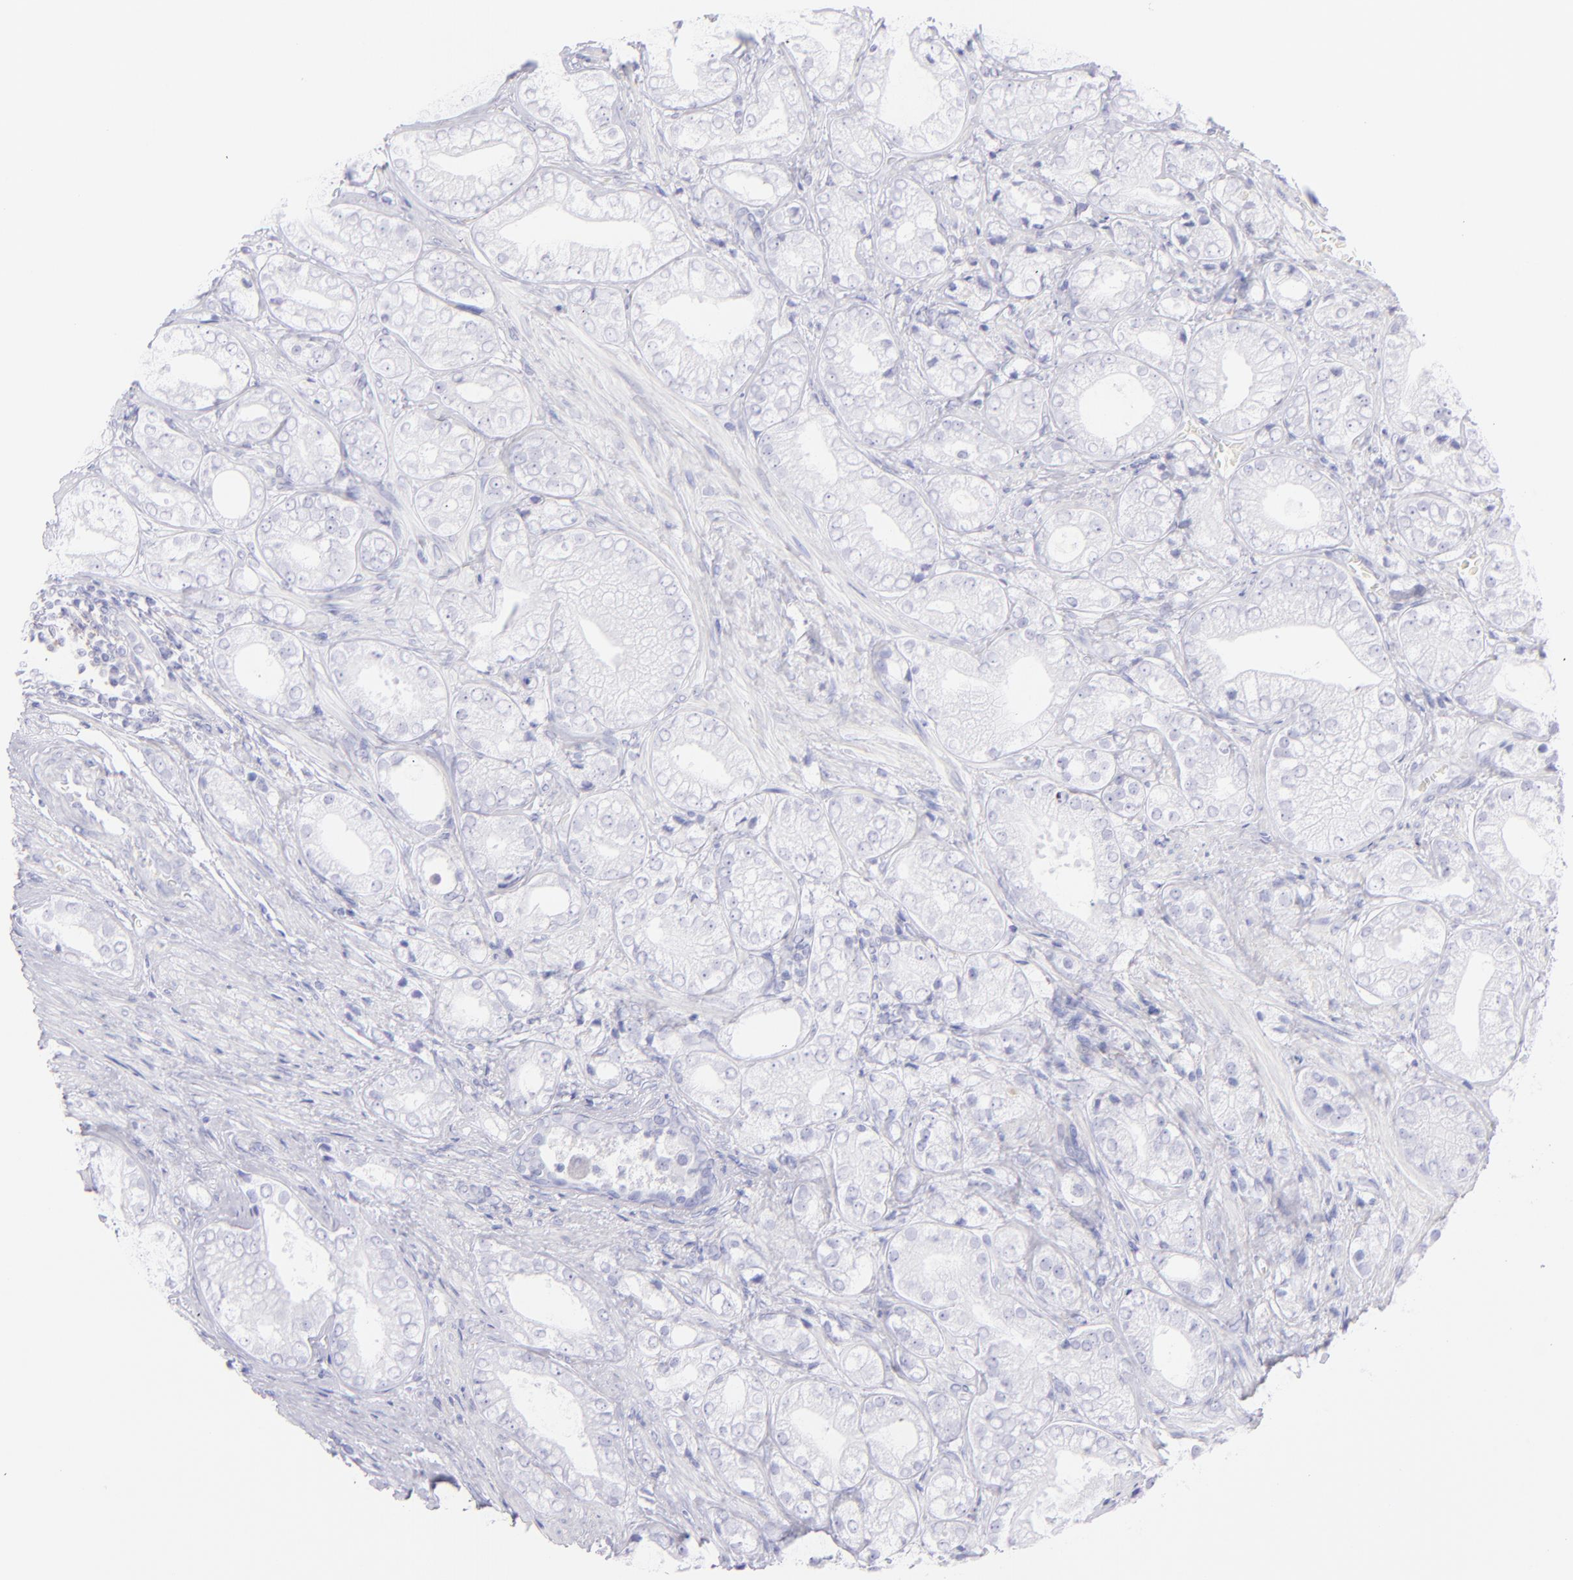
{"staining": {"intensity": "negative", "quantity": "none", "location": "none"}, "tissue": "prostate cancer", "cell_type": "Tumor cells", "image_type": "cancer", "snomed": [{"axis": "morphology", "description": "Adenocarcinoma, Low grade"}, {"axis": "topography", "description": "Prostate"}], "caption": "Immunohistochemistry image of neoplastic tissue: human prostate cancer (adenocarcinoma (low-grade)) stained with DAB shows no significant protein positivity in tumor cells.", "gene": "CD72", "patient": {"sex": "male", "age": 69}}